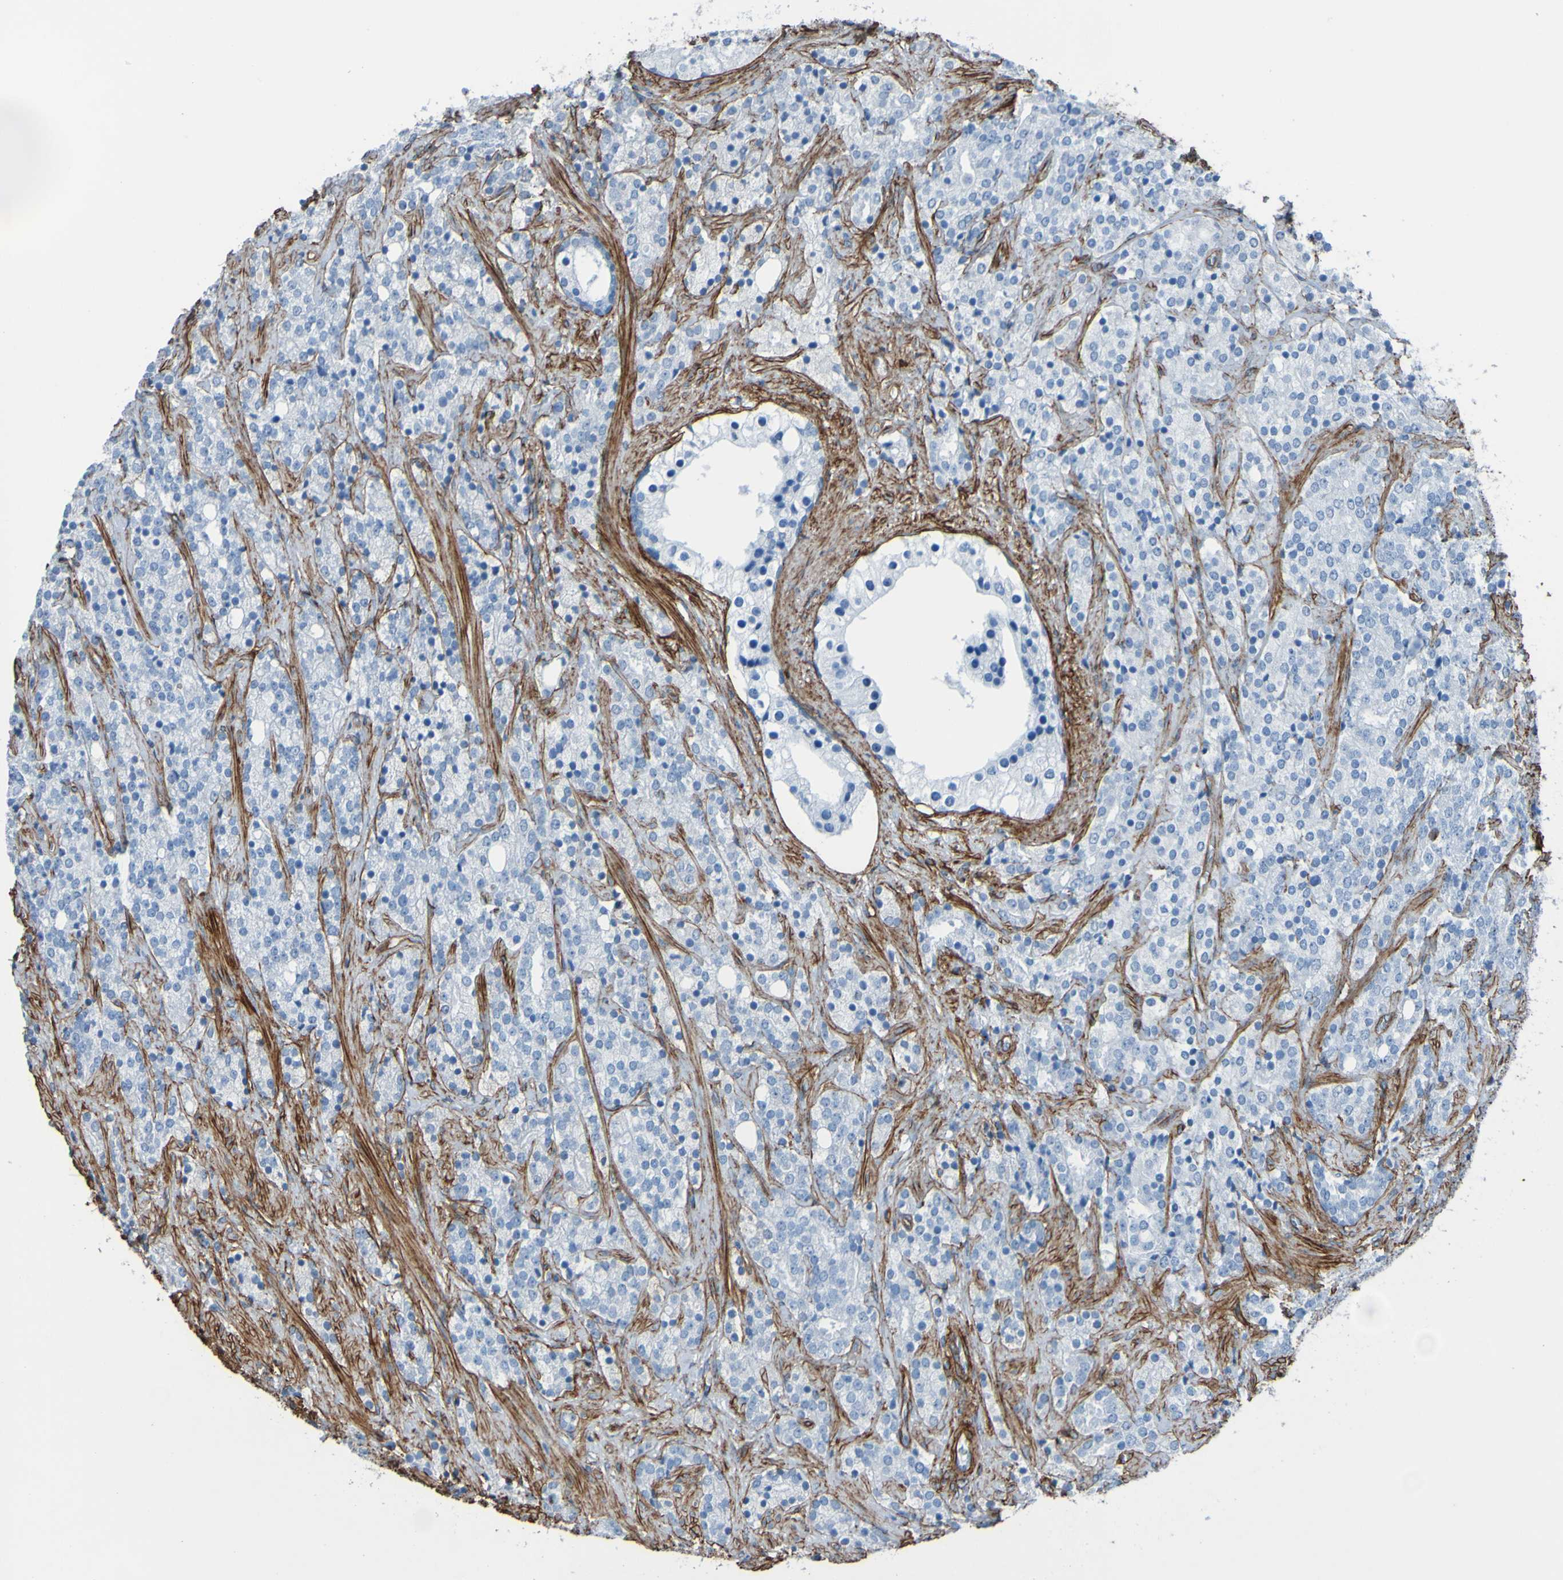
{"staining": {"intensity": "negative", "quantity": "none", "location": "none"}, "tissue": "prostate cancer", "cell_type": "Tumor cells", "image_type": "cancer", "snomed": [{"axis": "morphology", "description": "Adenocarcinoma, High grade"}, {"axis": "topography", "description": "Prostate"}], "caption": "Photomicrograph shows no significant protein staining in tumor cells of prostate cancer.", "gene": "COL4A2", "patient": {"sex": "male", "age": 71}}